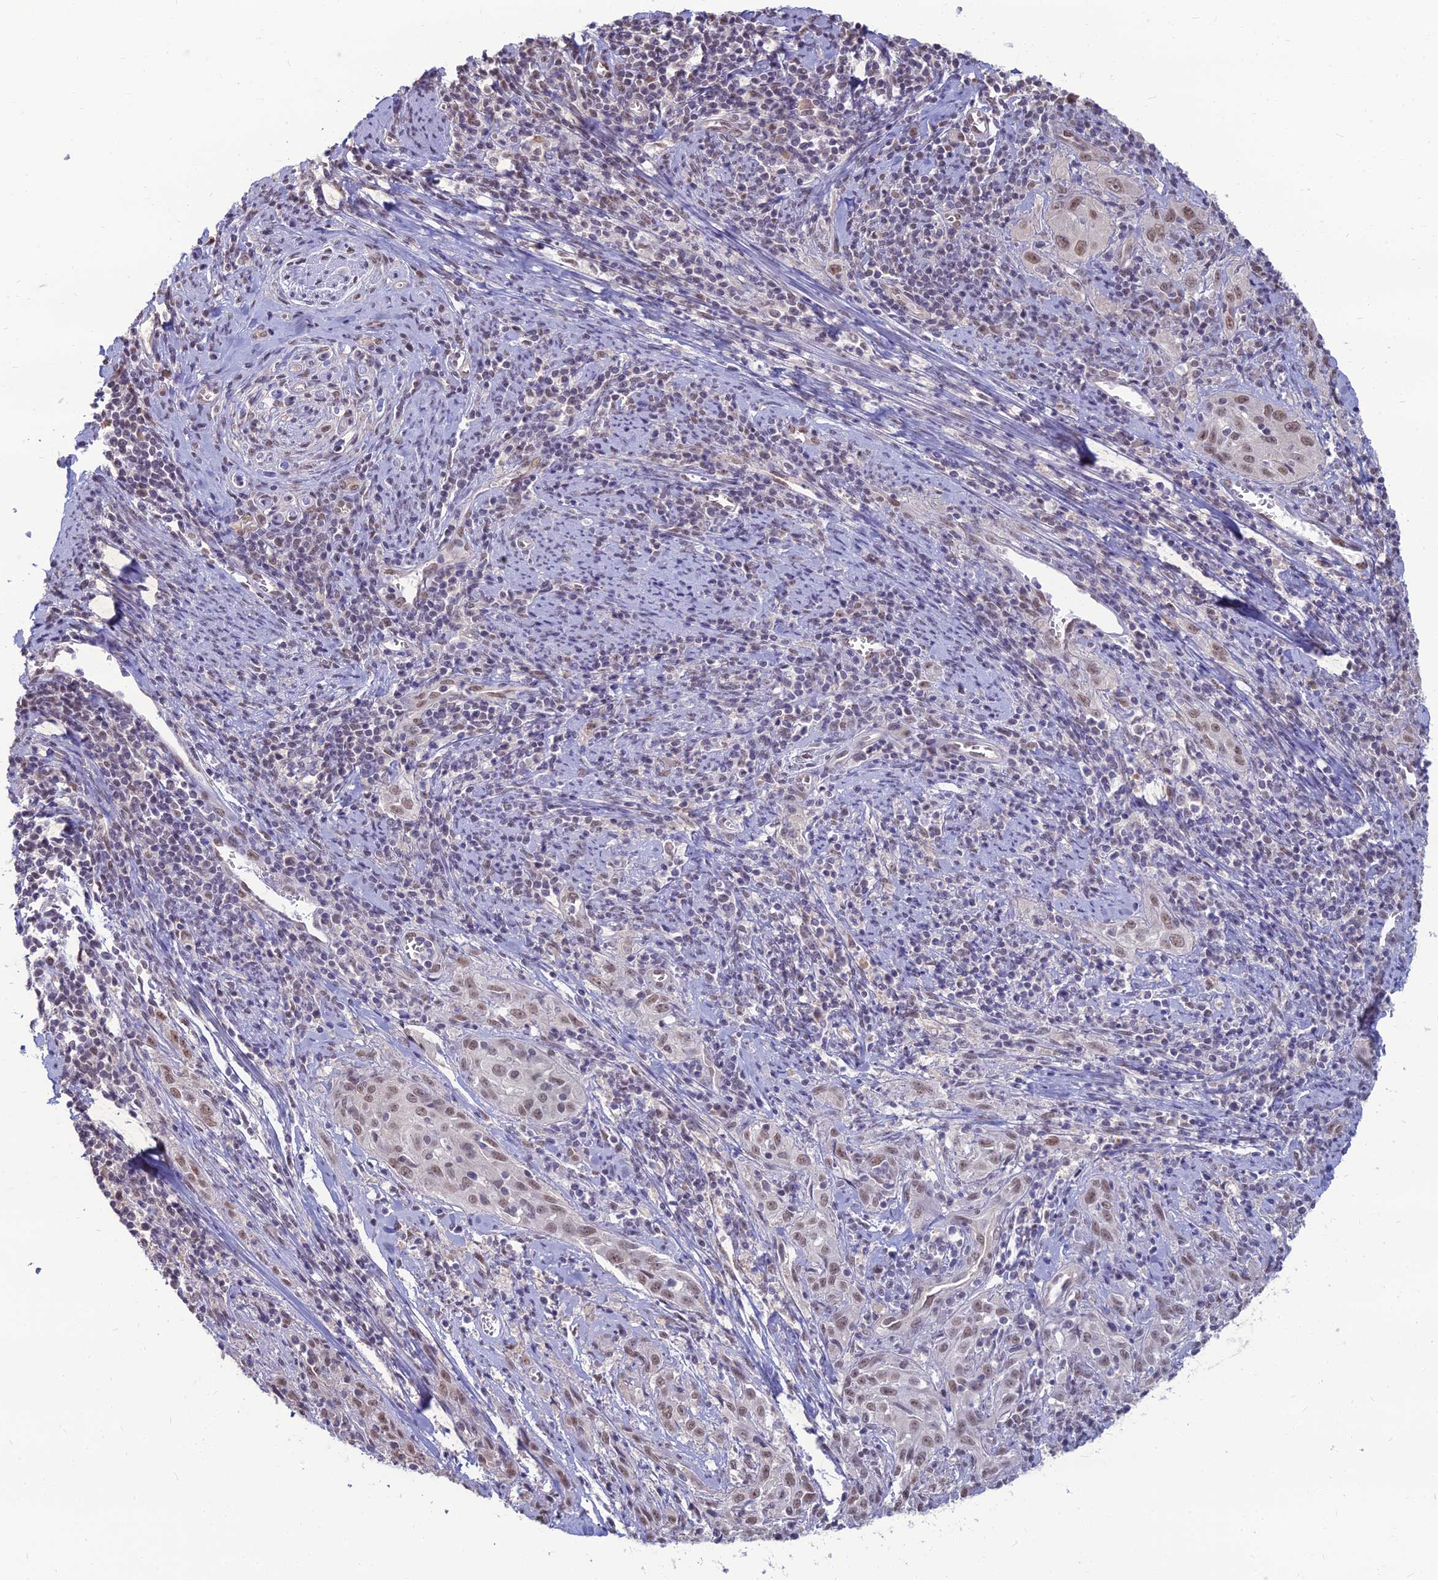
{"staining": {"intensity": "weak", "quantity": ">75%", "location": "nuclear"}, "tissue": "cervical cancer", "cell_type": "Tumor cells", "image_type": "cancer", "snomed": [{"axis": "morphology", "description": "Squamous cell carcinoma, NOS"}, {"axis": "topography", "description": "Cervix"}], "caption": "Cervical cancer (squamous cell carcinoma) stained with immunohistochemistry demonstrates weak nuclear staining in approximately >75% of tumor cells.", "gene": "SRSF7", "patient": {"sex": "female", "age": 57}}